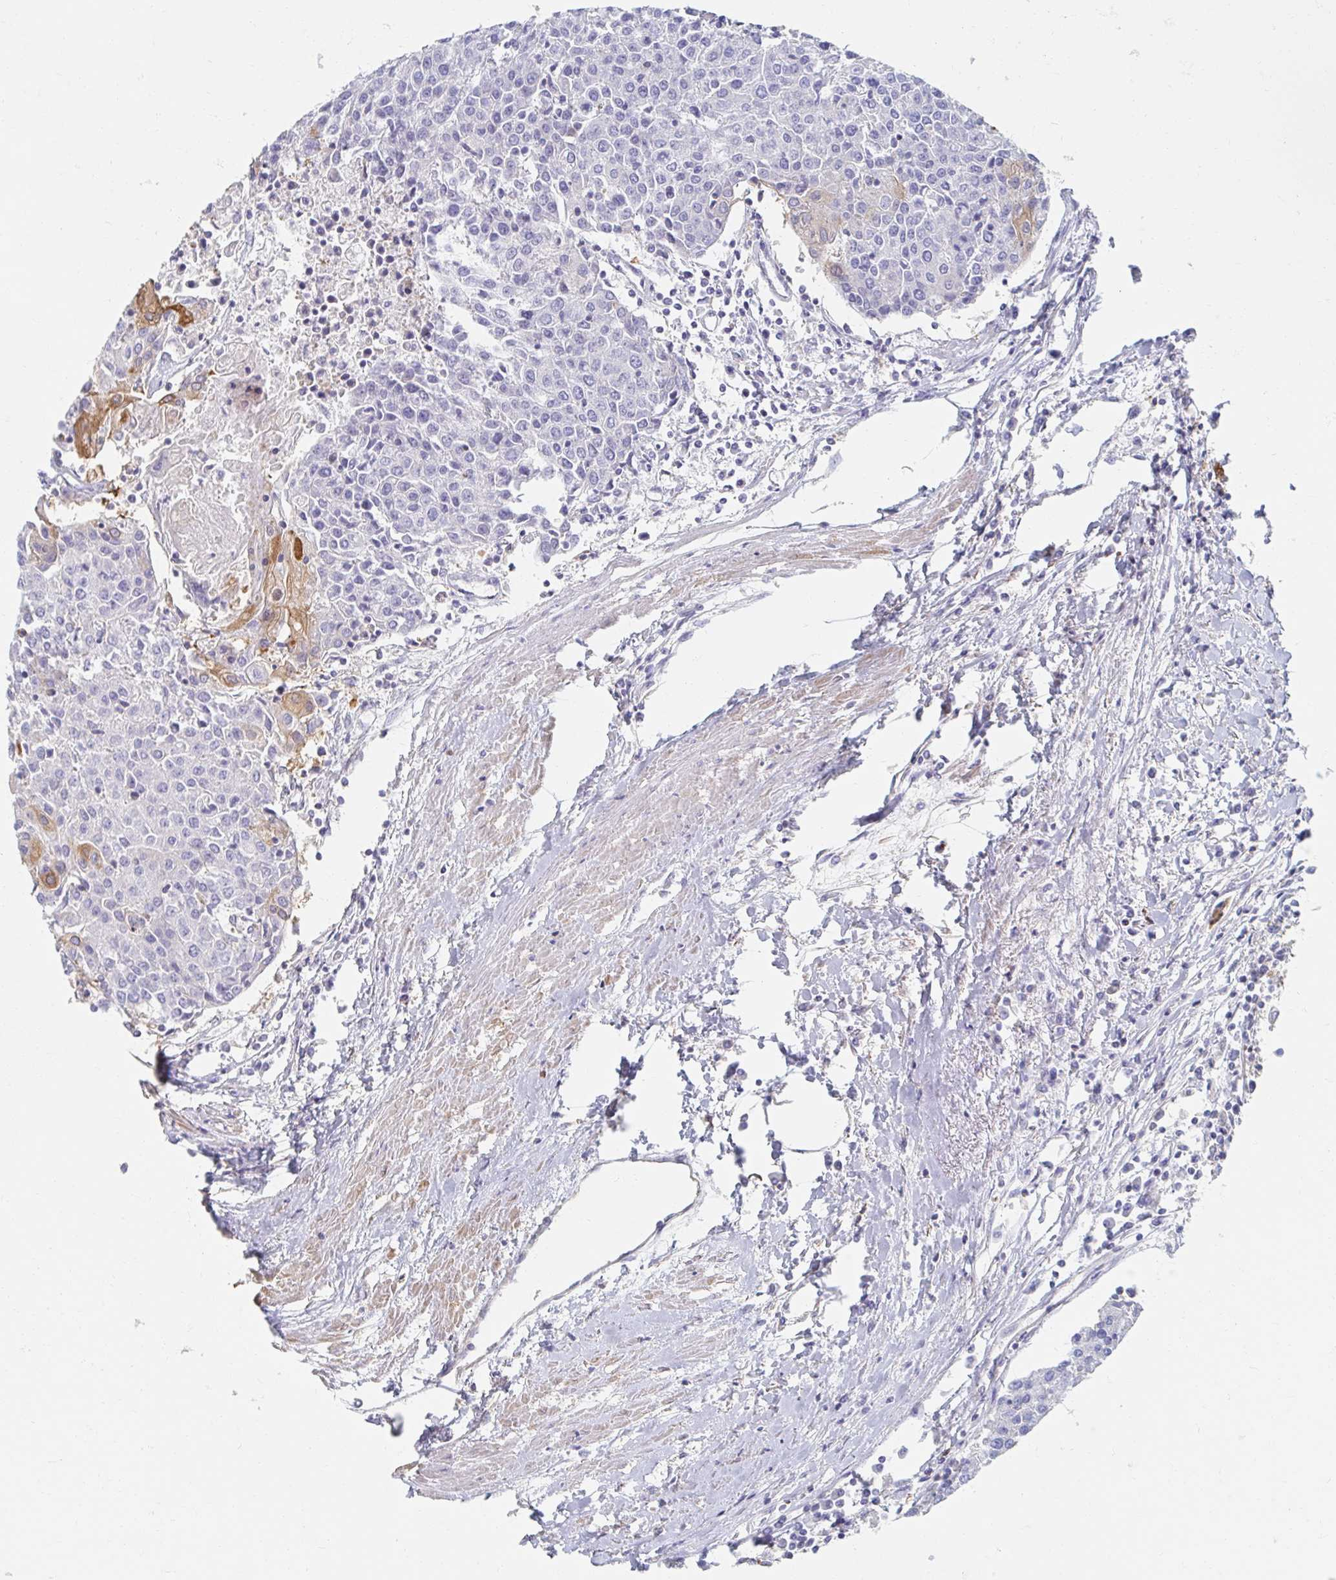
{"staining": {"intensity": "negative", "quantity": "none", "location": "none"}, "tissue": "urothelial cancer", "cell_type": "Tumor cells", "image_type": "cancer", "snomed": [{"axis": "morphology", "description": "Urothelial carcinoma, High grade"}, {"axis": "topography", "description": "Urinary bladder"}], "caption": "Immunohistochemistry (IHC) of human urothelial carcinoma (high-grade) reveals no expression in tumor cells.", "gene": "MYLK2", "patient": {"sex": "female", "age": 85}}